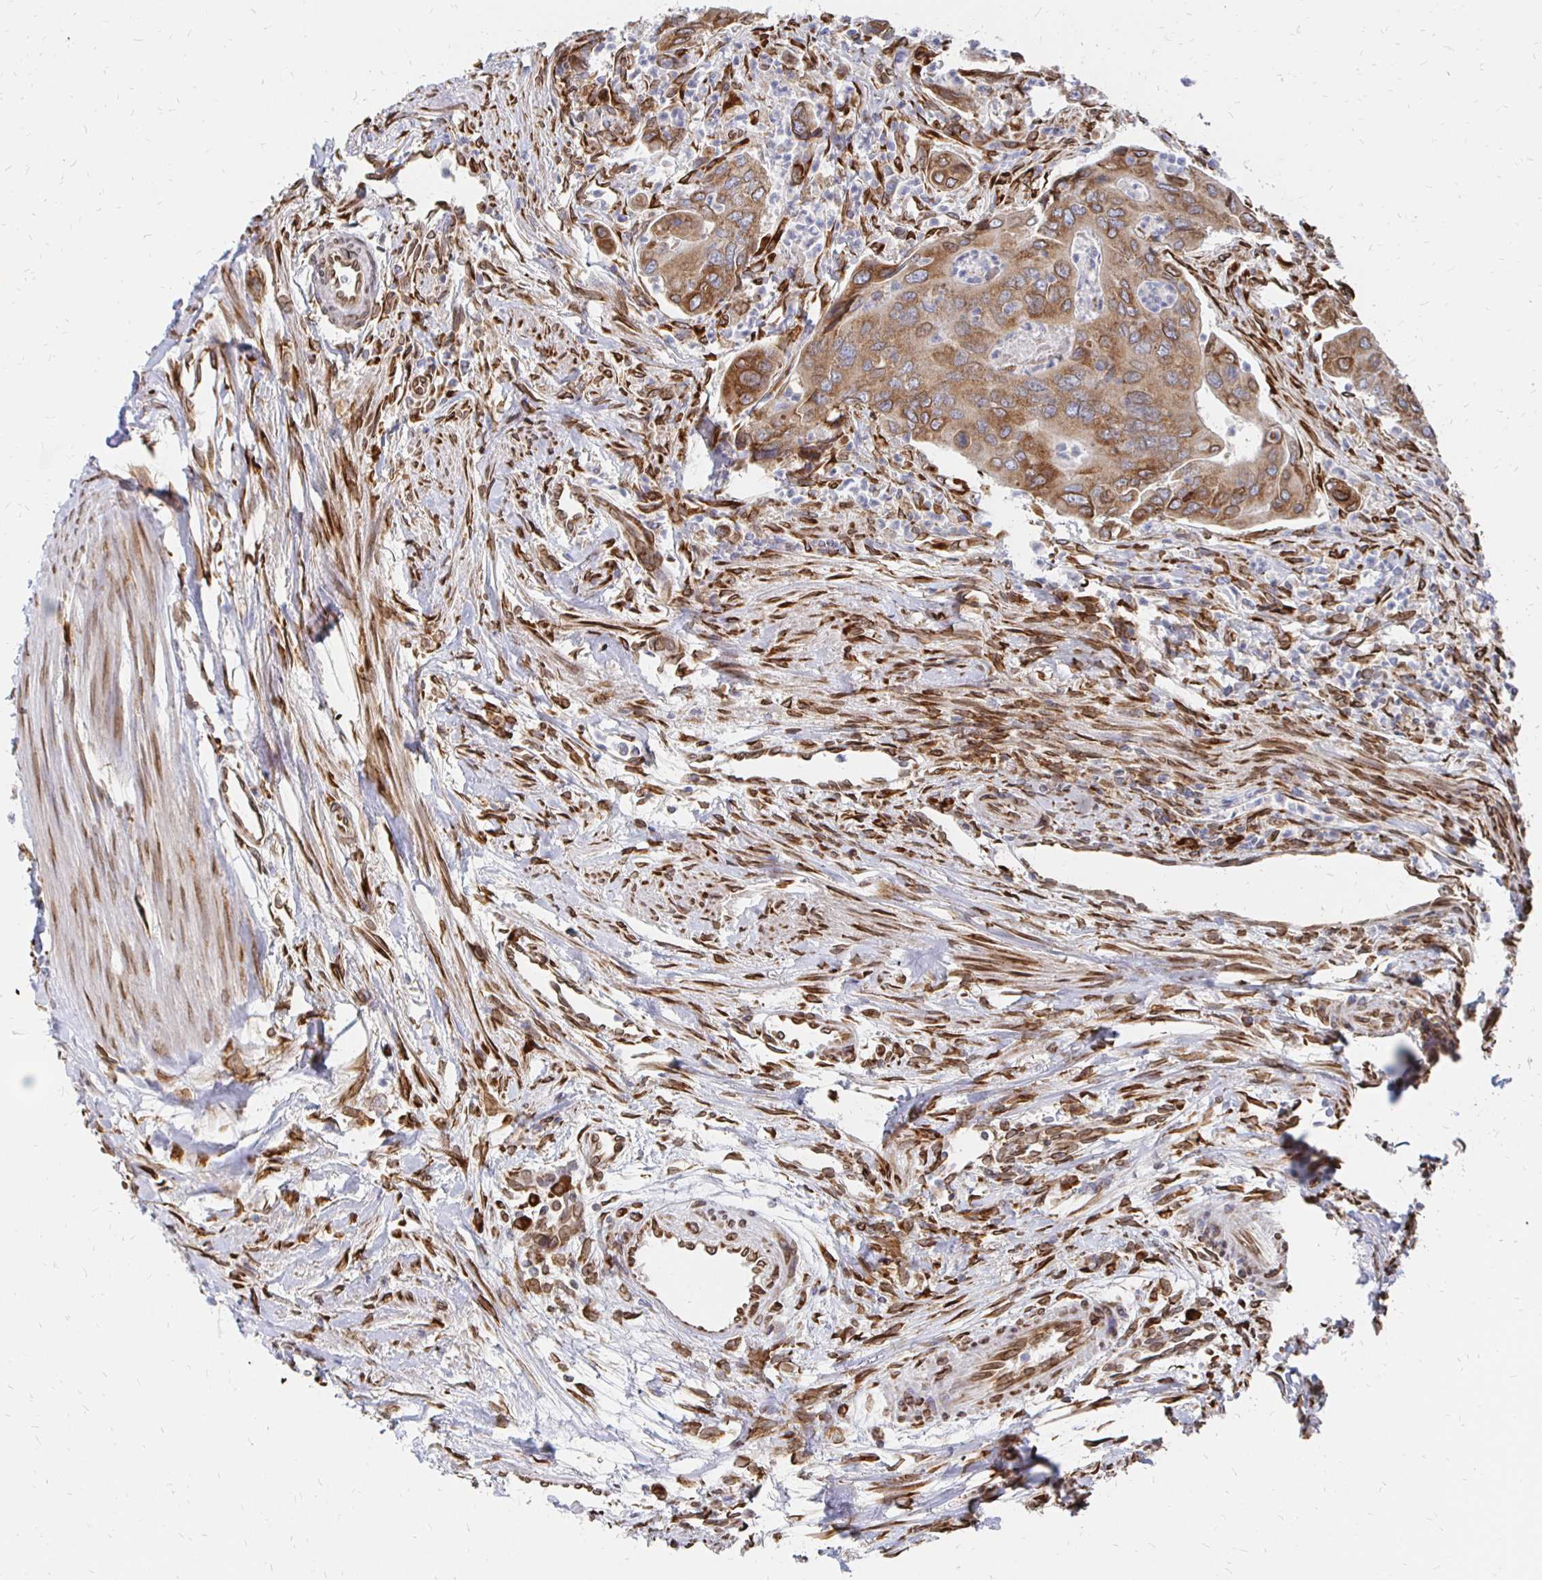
{"staining": {"intensity": "moderate", "quantity": ">75%", "location": "cytoplasmic/membranous,nuclear"}, "tissue": "colorectal cancer", "cell_type": "Tumor cells", "image_type": "cancer", "snomed": [{"axis": "morphology", "description": "Adenocarcinoma, NOS"}, {"axis": "topography", "description": "Colon"}], "caption": "Adenocarcinoma (colorectal) was stained to show a protein in brown. There is medium levels of moderate cytoplasmic/membranous and nuclear positivity in about >75% of tumor cells.", "gene": "PELI3", "patient": {"sex": "female", "age": 67}}